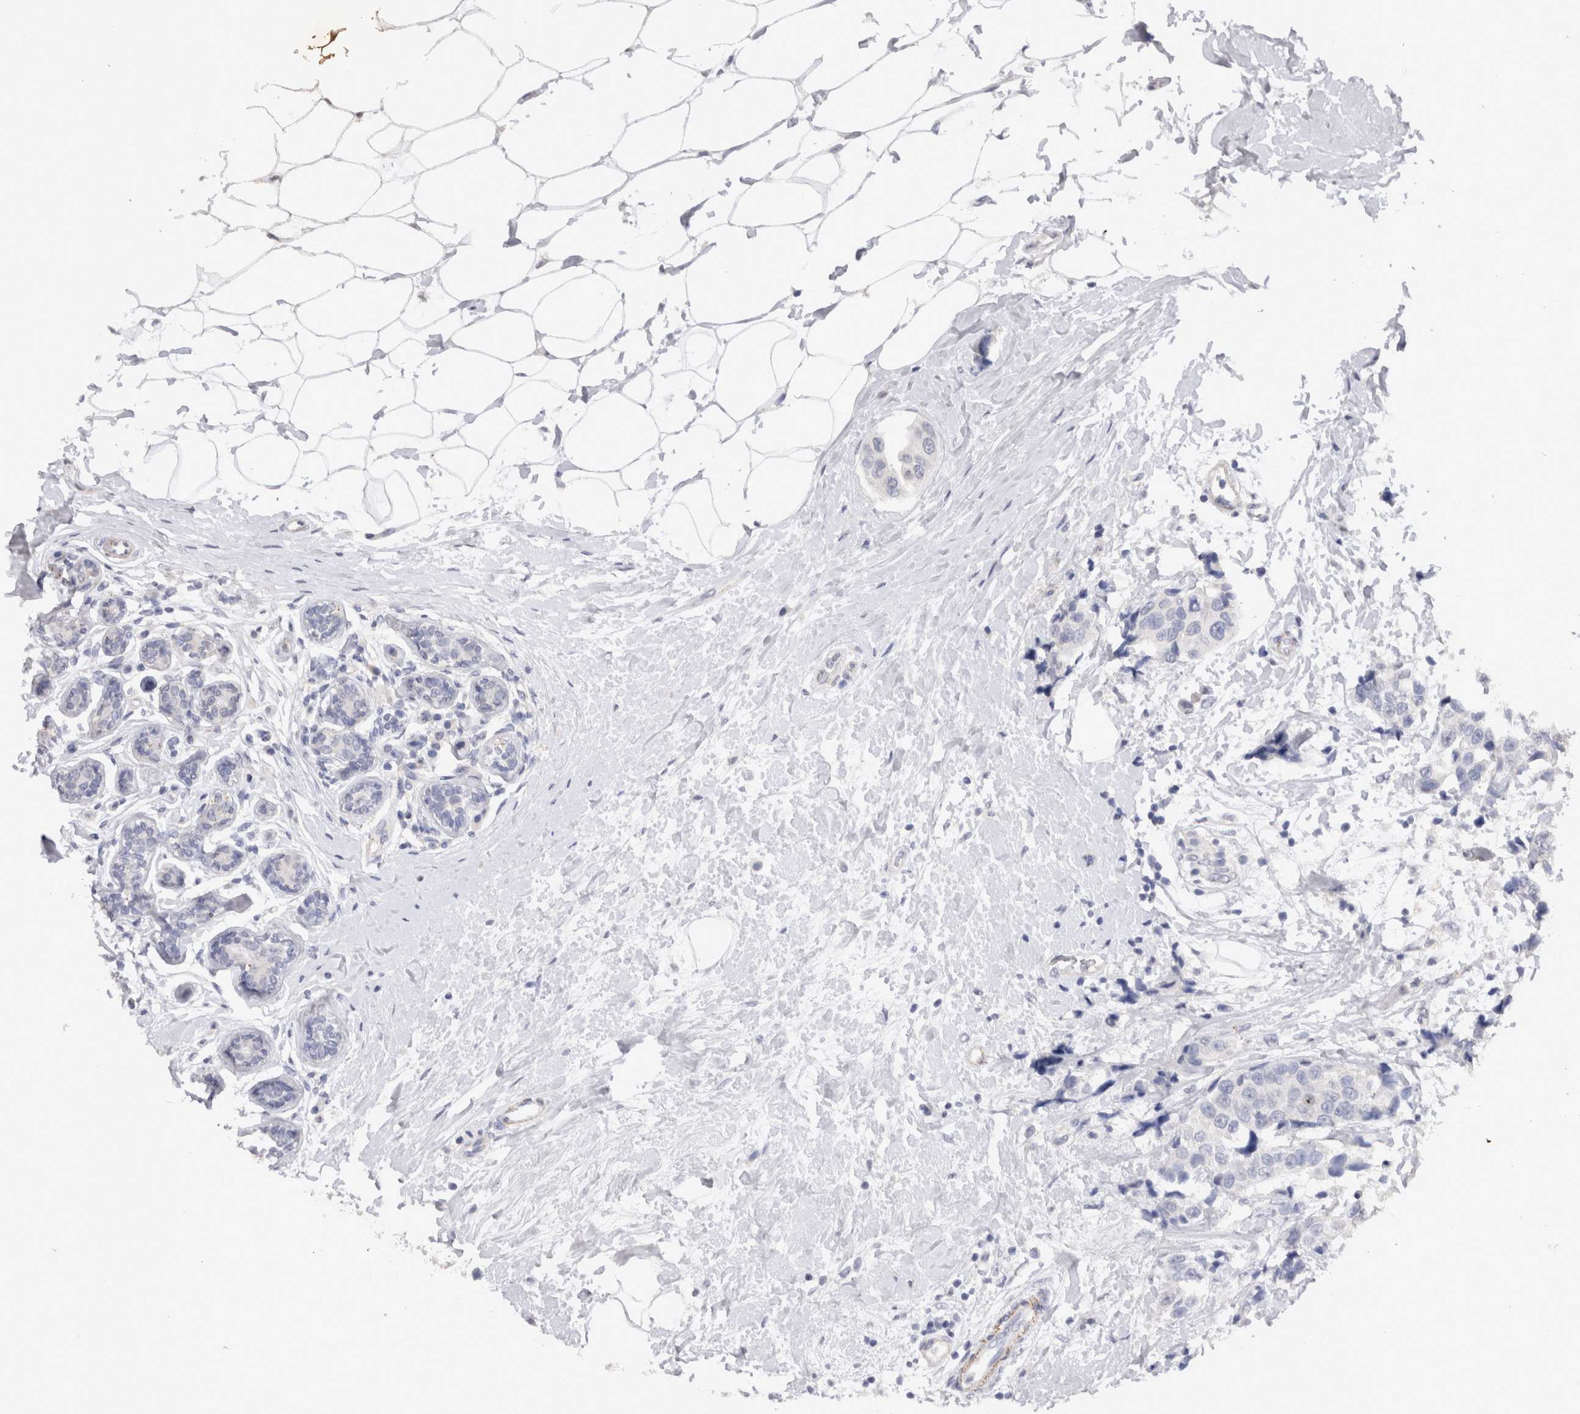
{"staining": {"intensity": "negative", "quantity": "none", "location": "none"}, "tissue": "breast cancer", "cell_type": "Tumor cells", "image_type": "cancer", "snomed": [{"axis": "morphology", "description": "Normal tissue, NOS"}, {"axis": "morphology", "description": "Duct carcinoma"}, {"axis": "topography", "description": "Breast"}], "caption": "This is an immunohistochemistry (IHC) histopathology image of human breast cancer (intraductal carcinoma). There is no positivity in tumor cells.", "gene": "CDH6", "patient": {"sex": "female", "age": 39}}